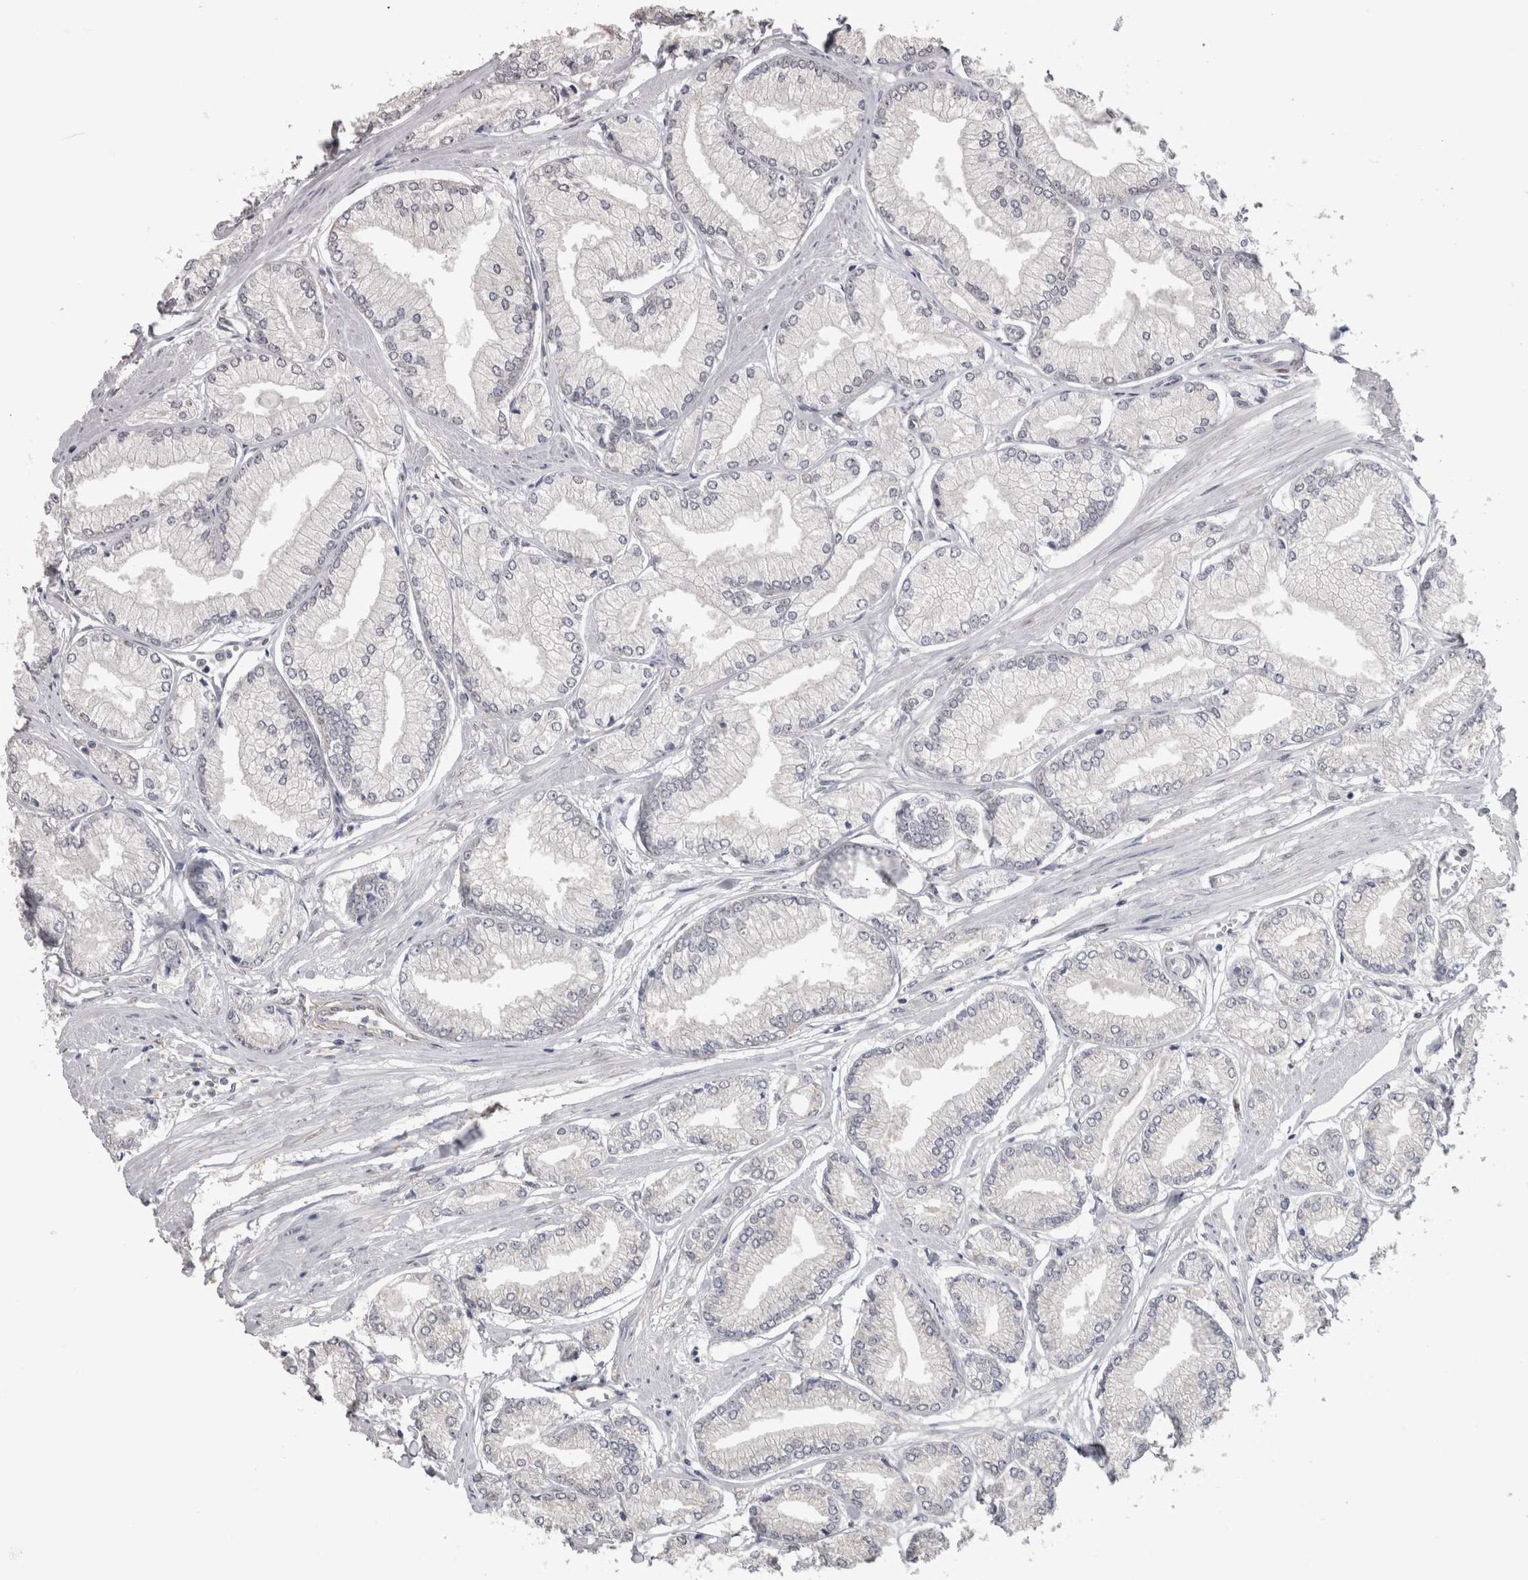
{"staining": {"intensity": "negative", "quantity": "none", "location": "none"}, "tissue": "prostate cancer", "cell_type": "Tumor cells", "image_type": "cancer", "snomed": [{"axis": "morphology", "description": "Adenocarcinoma, Low grade"}, {"axis": "topography", "description": "Prostate"}], "caption": "Prostate cancer stained for a protein using immunohistochemistry (IHC) displays no staining tumor cells.", "gene": "DDX6", "patient": {"sex": "male", "age": 52}}